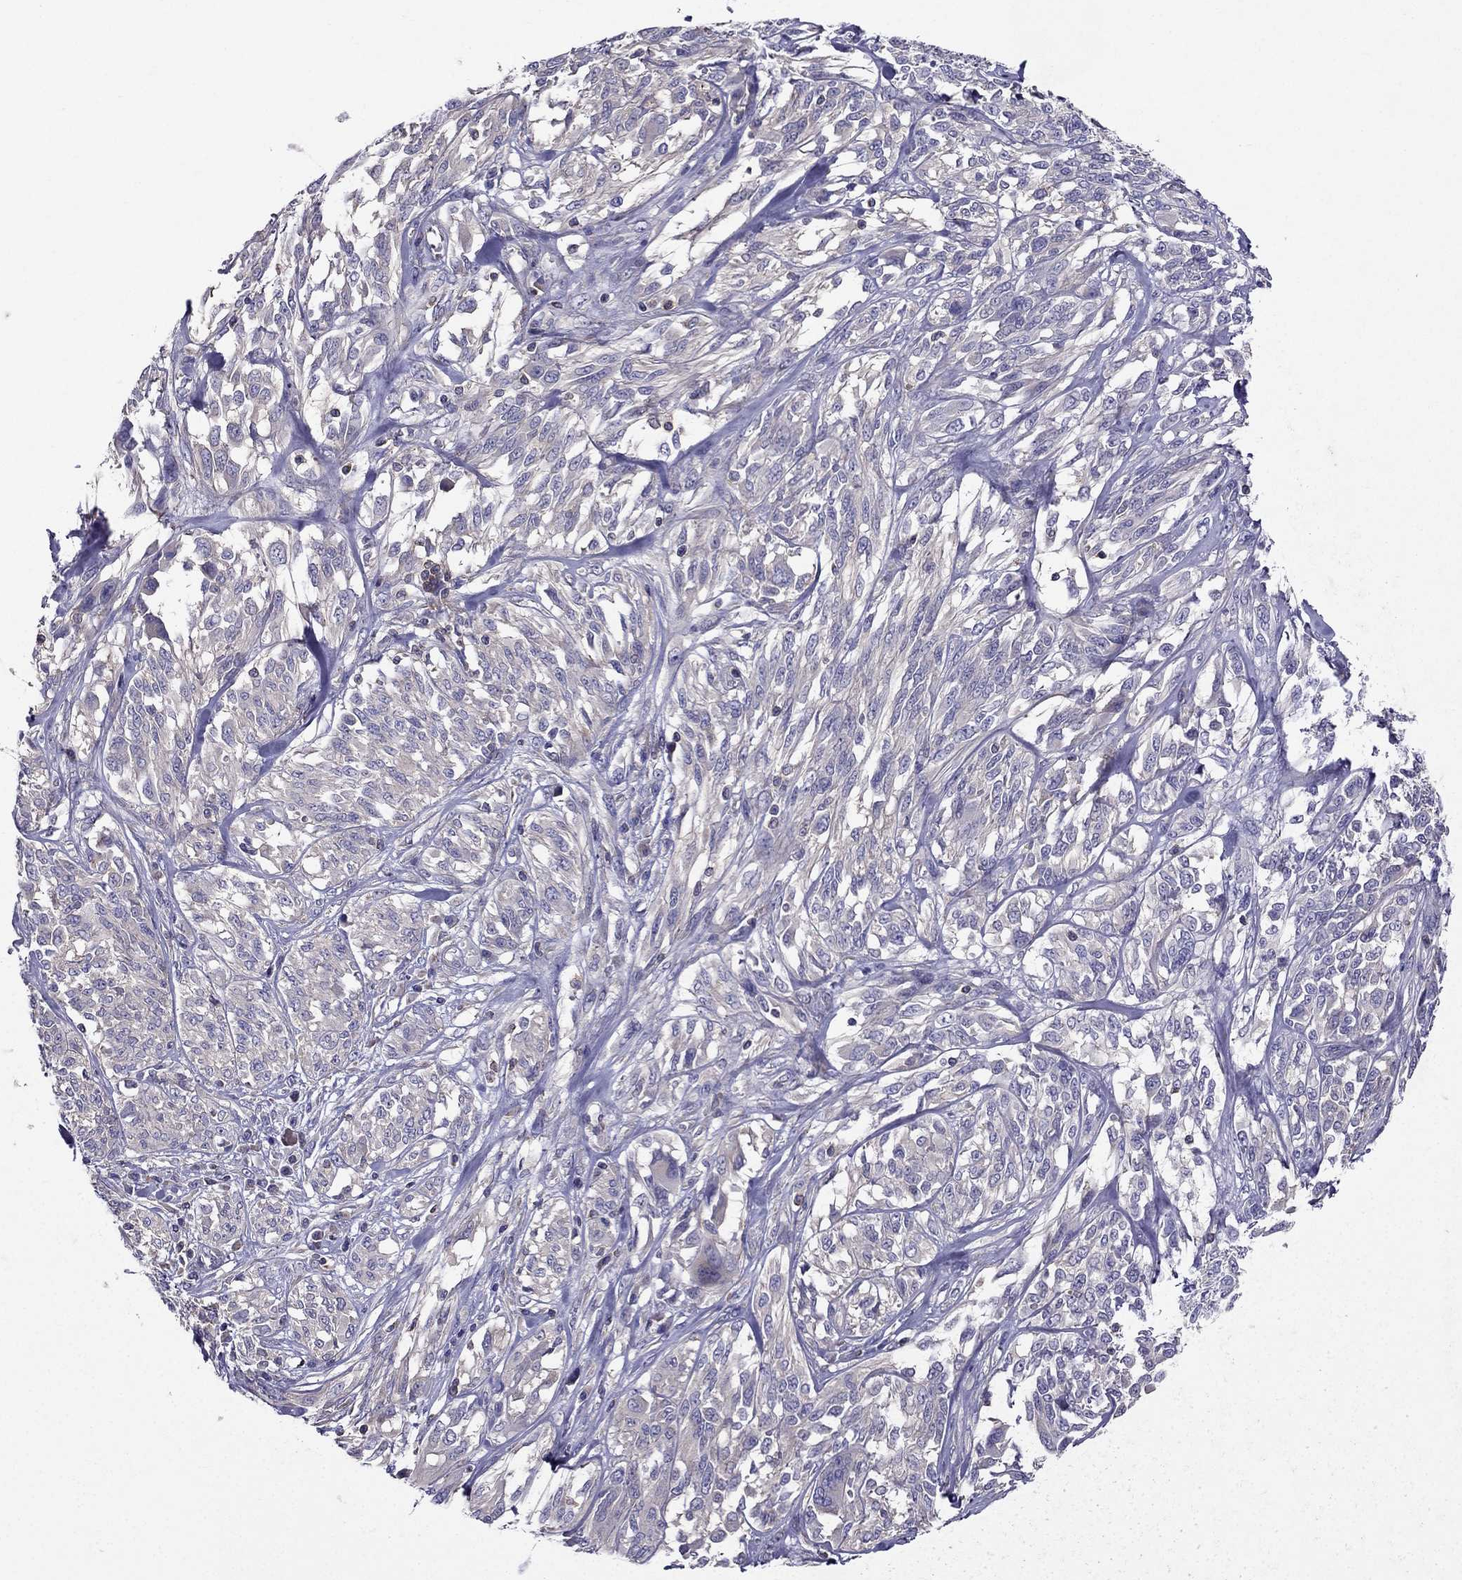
{"staining": {"intensity": "negative", "quantity": "none", "location": "none"}, "tissue": "melanoma", "cell_type": "Tumor cells", "image_type": "cancer", "snomed": [{"axis": "morphology", "description": "Malignant melanoma, NOS"}, {"axis": "topography", "description": "Skin"}], "caption": "Malignant melanoma stained for a protein using IHC demonstrates no expression tumor cells.", "gene": "AAK1", "patient": {"sex": "female", "age": 91}}